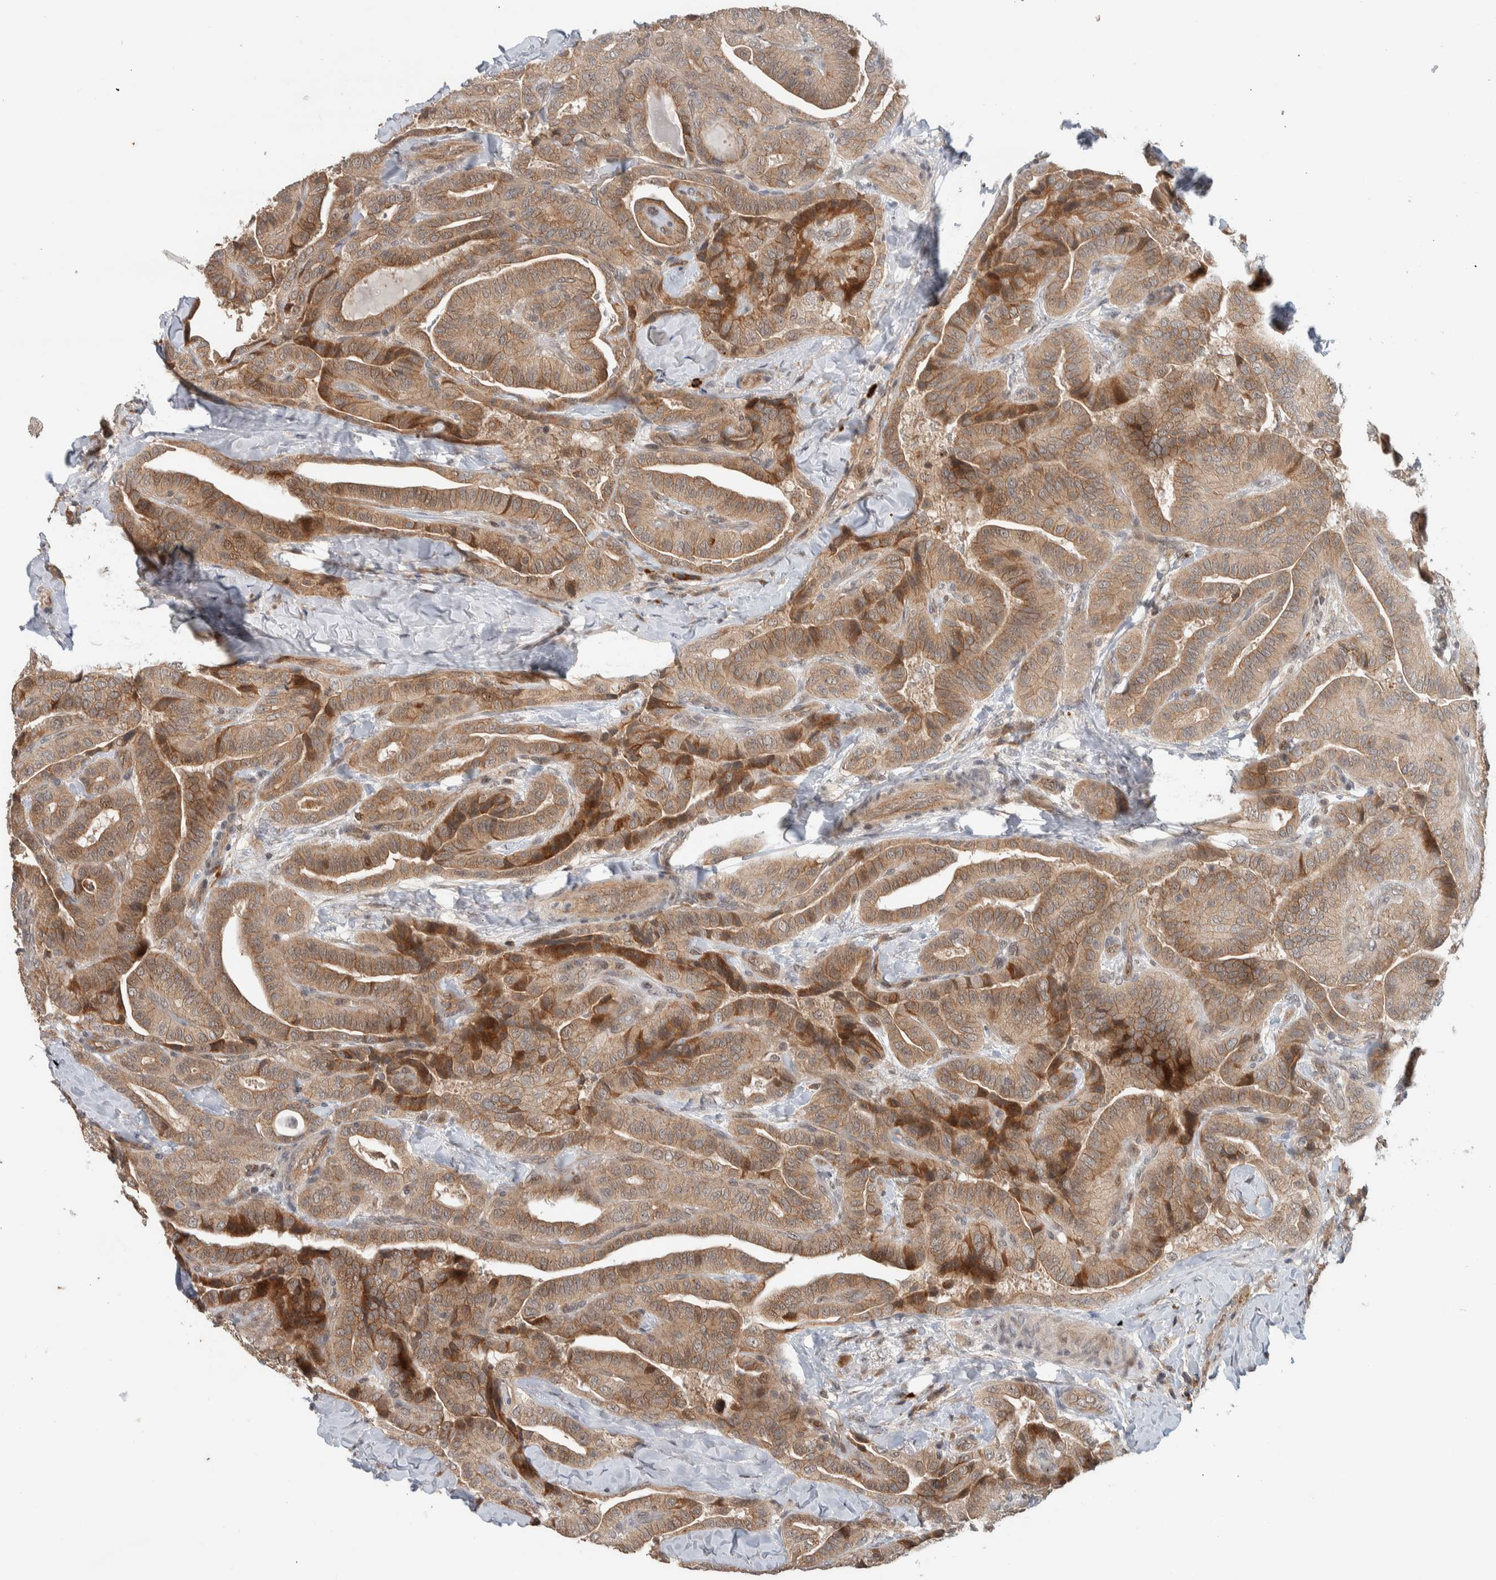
{"staining": {"intensity": "moderate", "quantity": ">75%", "location": "cytoplasmic/membranous"}, "tissue": "thyroid cancer", "cell_type": "Tumor cells", "image_type": "cancer", "snomed": [{"axis": "morphology", "description": "Papillary adenocarcinoma, NOS"}, {"axis": "topography", "description": "Thyroid gland"}], "caption": "DAB immunohistochemical staining of human thyroid cancer (papillary adenocarcinoma) displays moderate cytoplasmic/membranous protein positivity in about >75% of tumor cells.", "gene": "DEPTOR", "patient": {"sex": "male", "age": 77}}